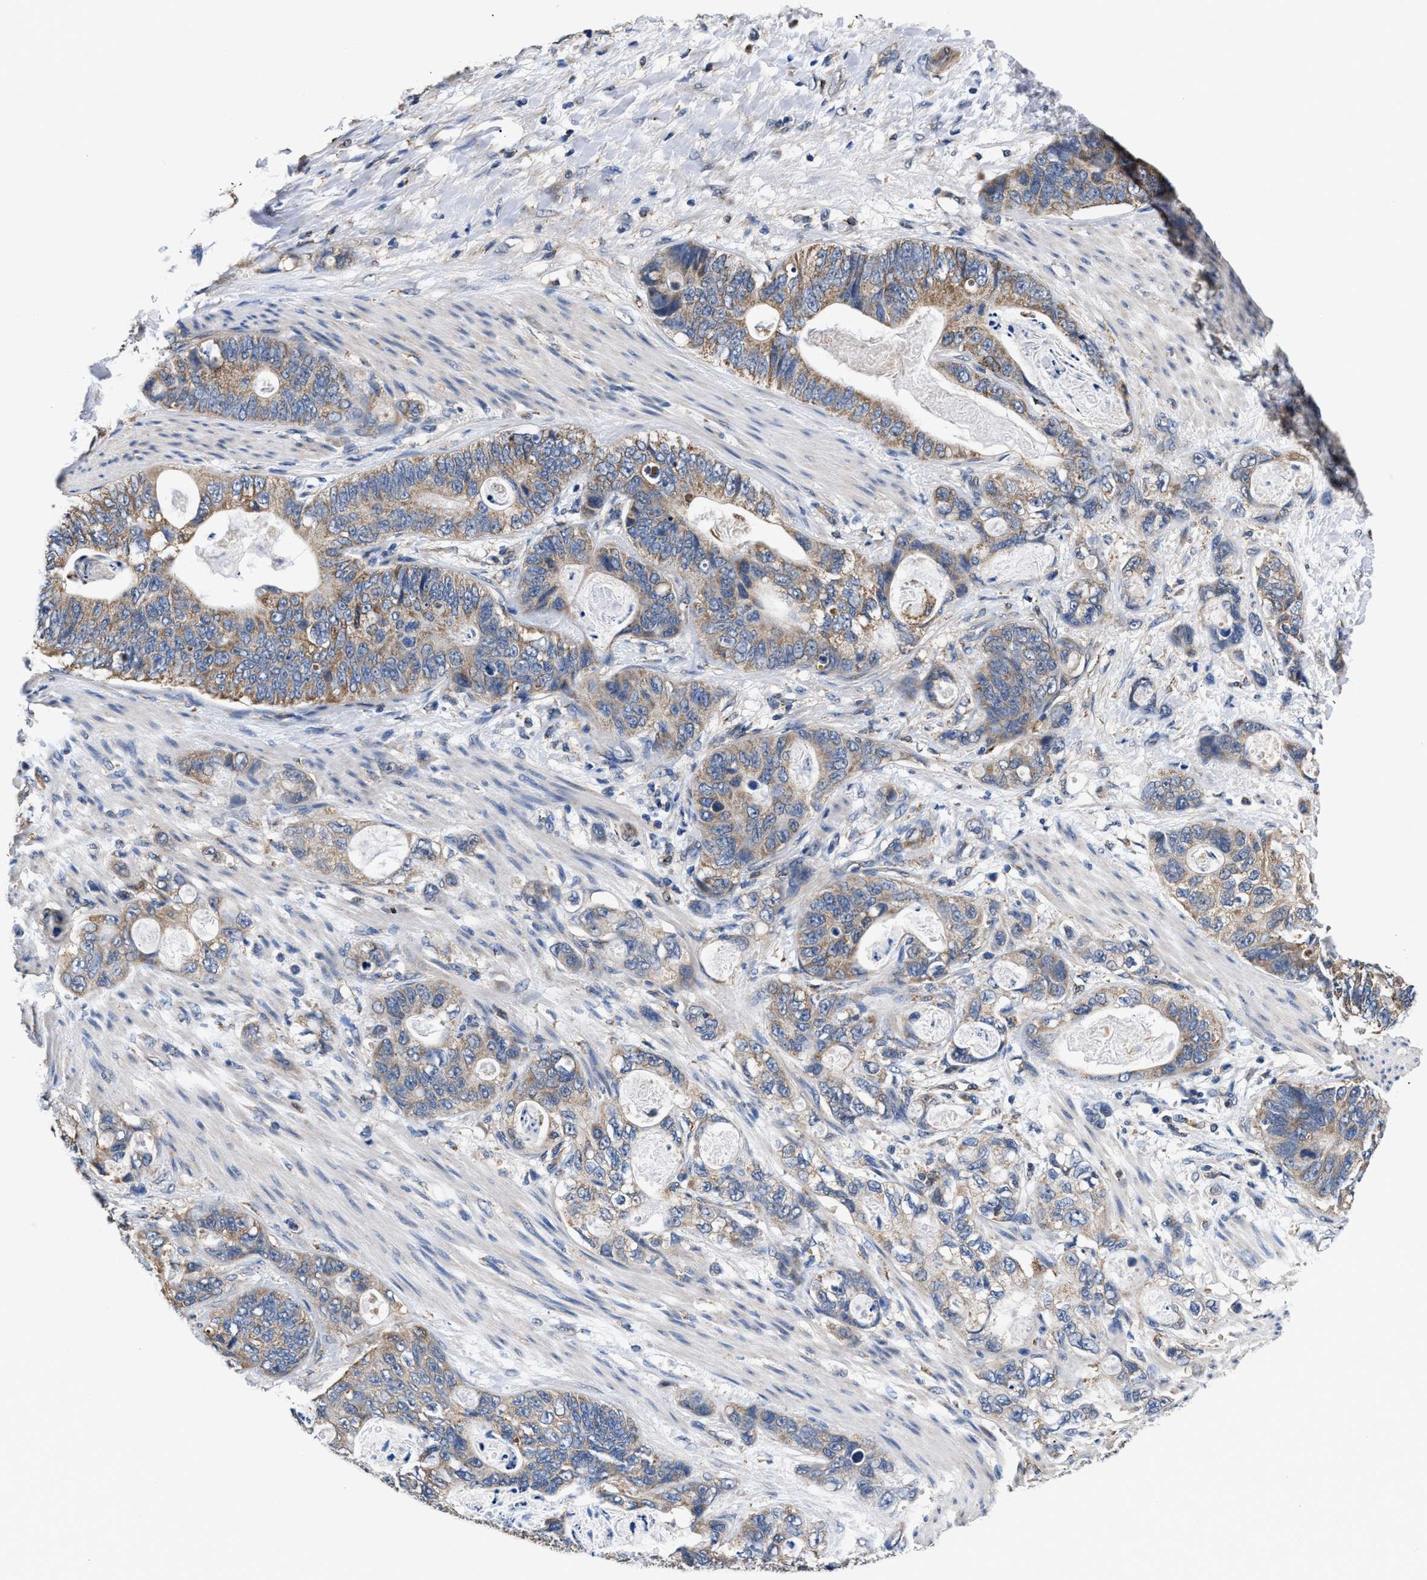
{"staining": {"intensity": "weak", "quantity": ">75%", "location": "cytoplasmic/membranous"}, "tissue": "stomach cancer", "cell_type": "Tumor cells", "image_type": "cancer", "snomed": [{"axis": "morphology", "description": "Normal tissue, NOS"}, {"axis": "morphology", "description": "Adenocarcinoma, NOS"}, {"axis": "topography", "description": "Stomach"}], "caption": "Immunohistochemistry (IHC) of human stomach adenocarcinoma displays low levels of weak cytoplasmic/membranous expression in about >75% of tumor cells.", "gene": "ACLY", "patient": {"sex": "female", "age": 89}}